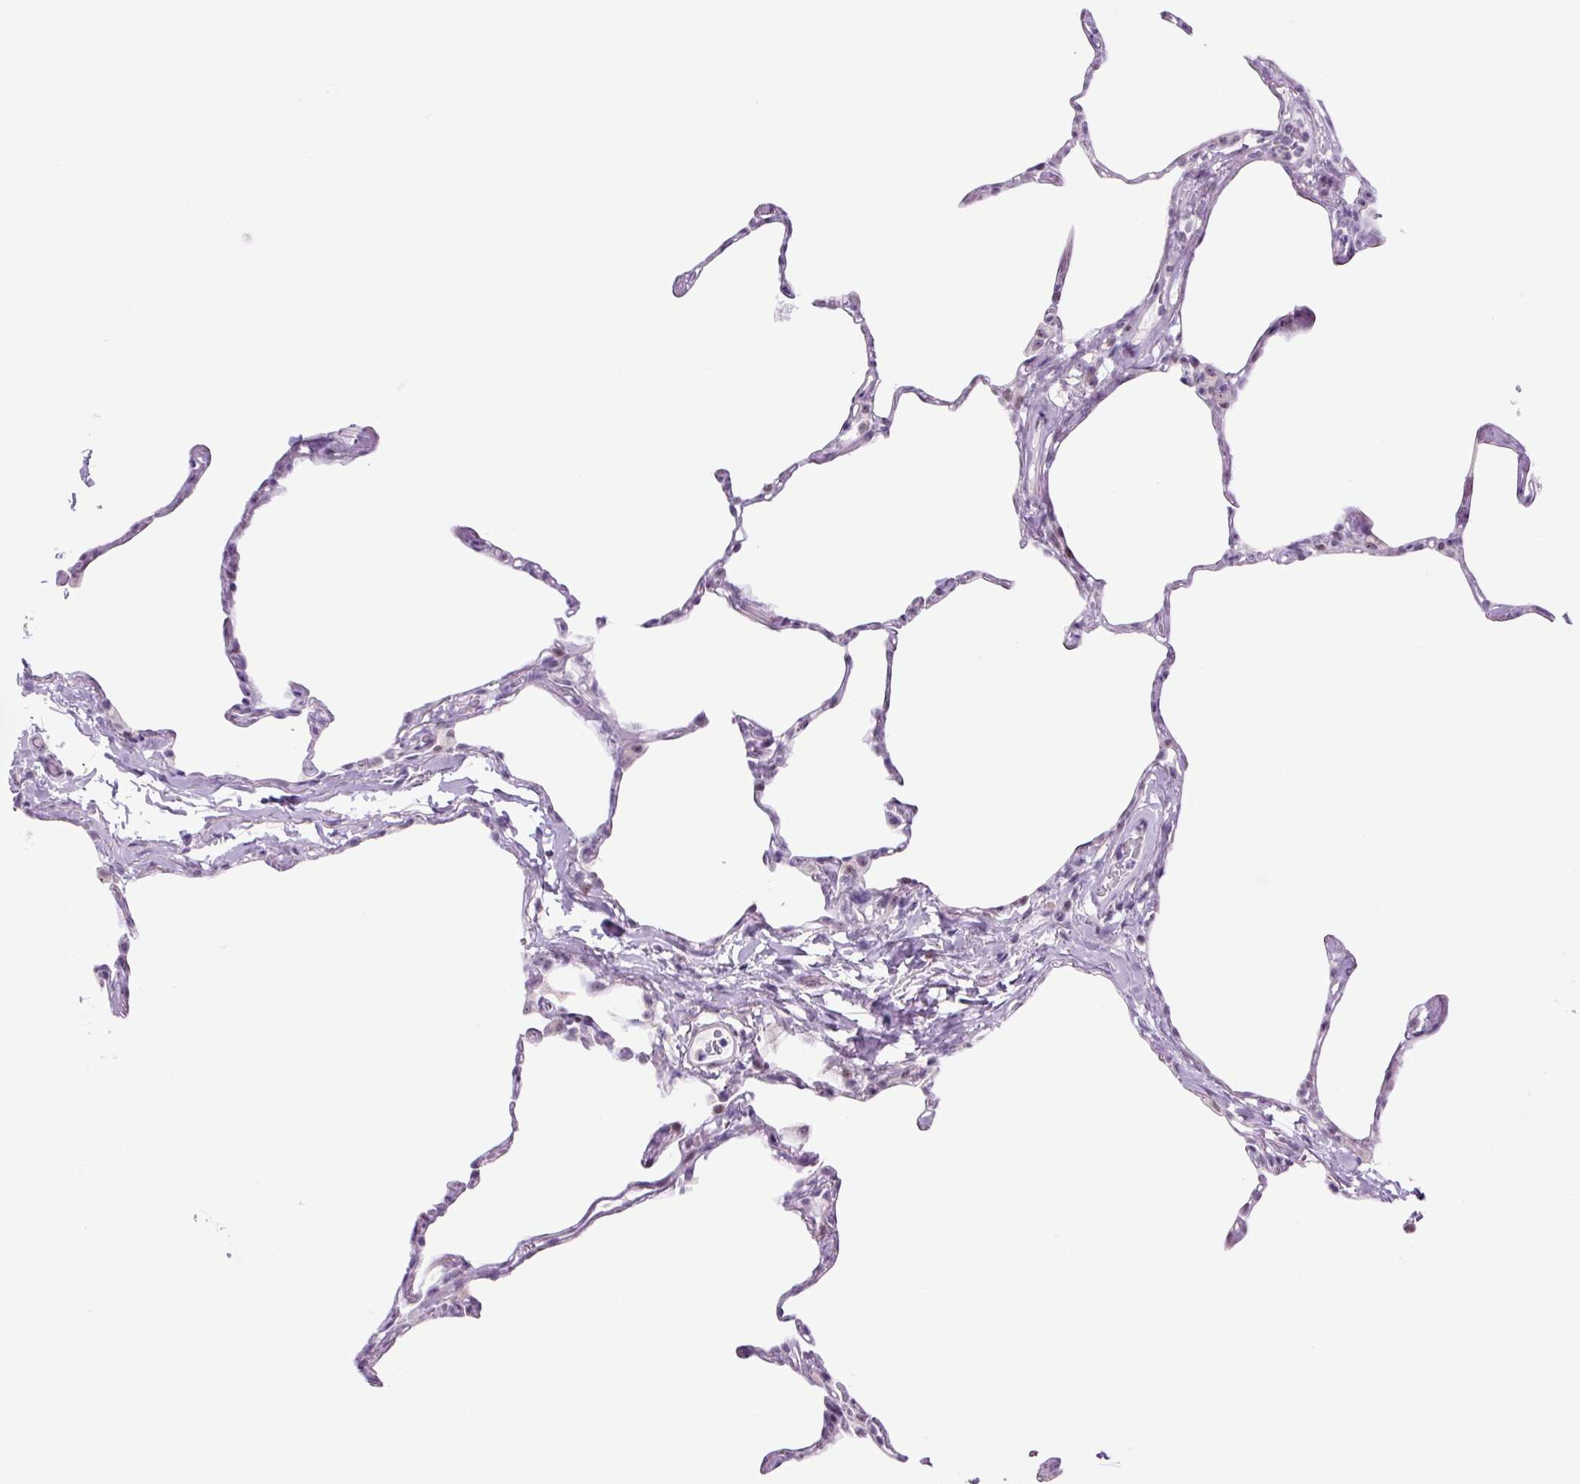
{"staining": {"intensity": "negative", "quantity": "none", "location": "none"}, "tissue": "lung", "cell_type": "Alveolar cells", "image_type": "normal", "snomed": [{"axis": "morphology", "description": "Normal tissue, NOS"}, {"axis": "topography", "description": "Lung"}], "caption": "Immunohistochemical staining of unremarkable human lung displays no significant staining in alveolar cells. (DAB immunohistochemistry with hematoxylin counter stain).", "gene": "RRS1", "patient": {"sex": "male", "age": 65}}